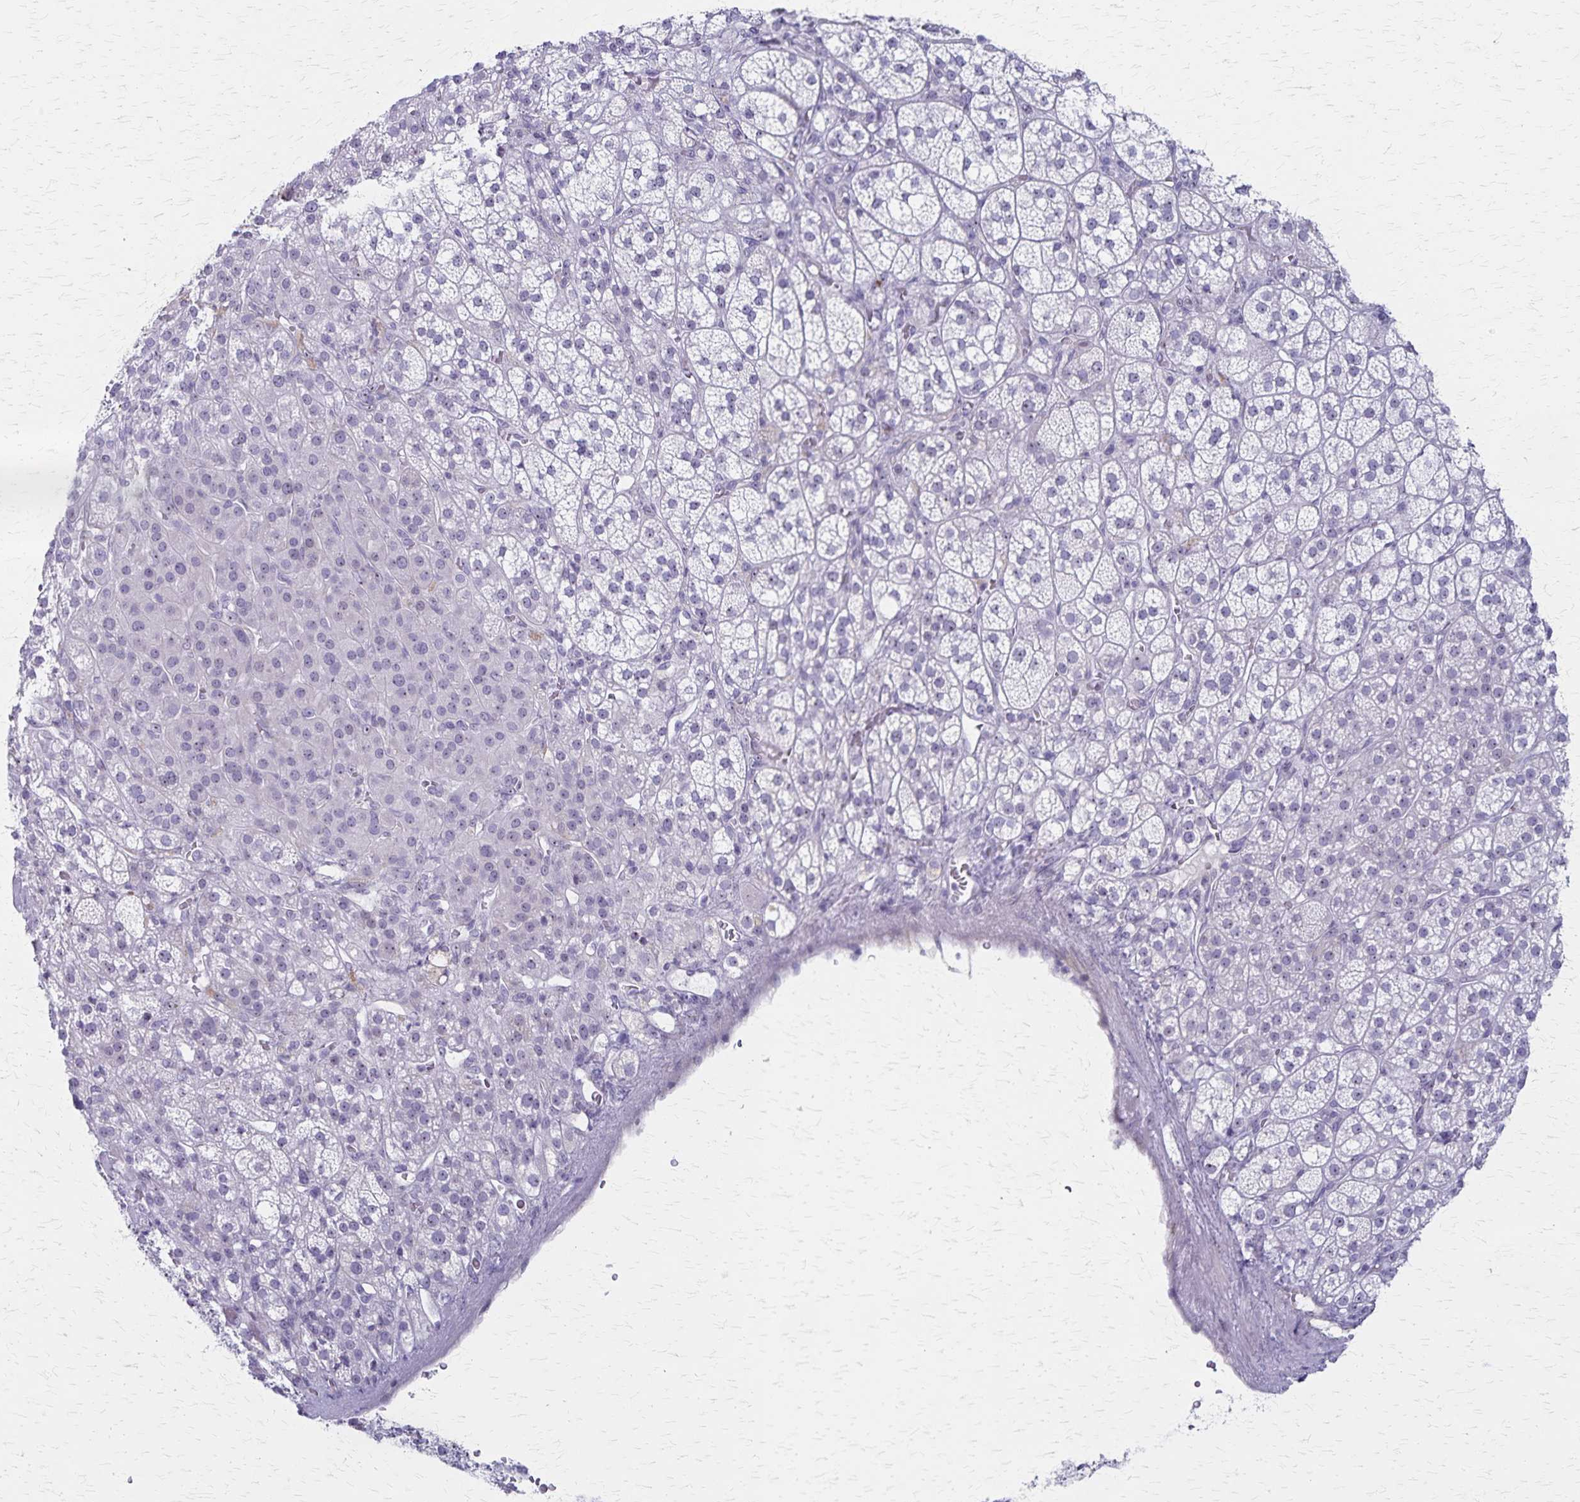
{"staining": {"intensity": "weak", "quantity": "<25%", "location": "nuclear"}, "tissue": "adrenal gland", "cell_type": "Glandular cells", "image_type": "normal", "snomed": [{"axis": "morphology", "description": "Normal tissue, NOS"}, {"axis": "topography", "description": "Adrenal gland"}], "caption": "Immunohistochemistry (IHC) photomicrograph of benign adrenal gland: human adrenal gland stained with DAB shows no significant protein positivity in glandular cells. (DAB immunohistochemistry visualized using brightfield microscopy, high magnification).", "gene": "DLK2", "patient": {"sex": "female", "age": 60}}